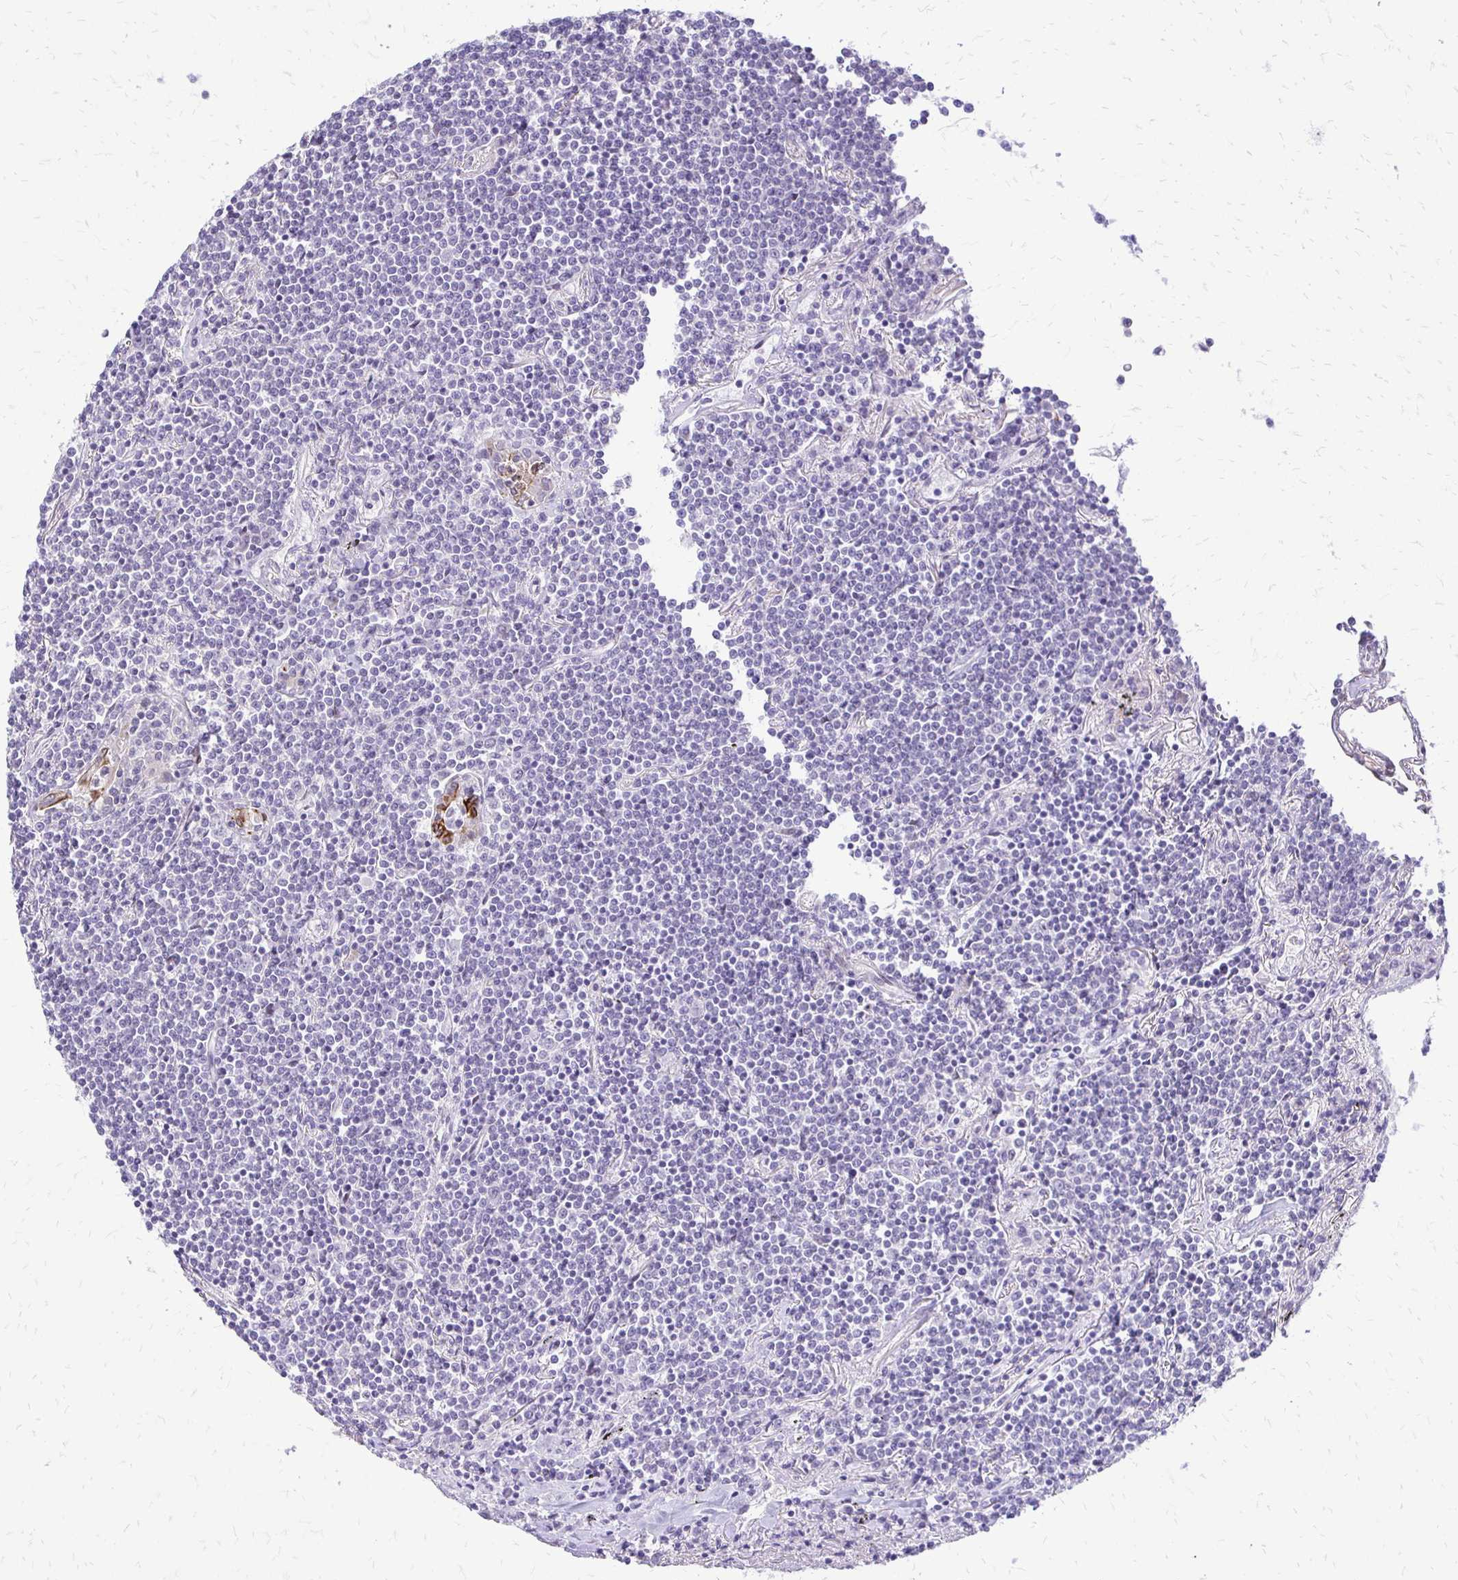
{"staining": {"intensity": "negative", "quantity": "none", "location": "none"}, "tissue": "lymphoma", "cell_type": "Tumor cells", "image_type": "cancer", "snomed": [{"axis": "morphology", "description": "Malignant lymphoma, non-Hodgkin's type, Low grade"}, {"axis": "topography", "description": "Lung"}], "caption": "Immunohistochemistry of low-grade malignant lymphoma, non-Hodgkin's type shows no expression in tumor cells.", "gene": "EPYC", "patient": {"sex": "female", "age": 71}}